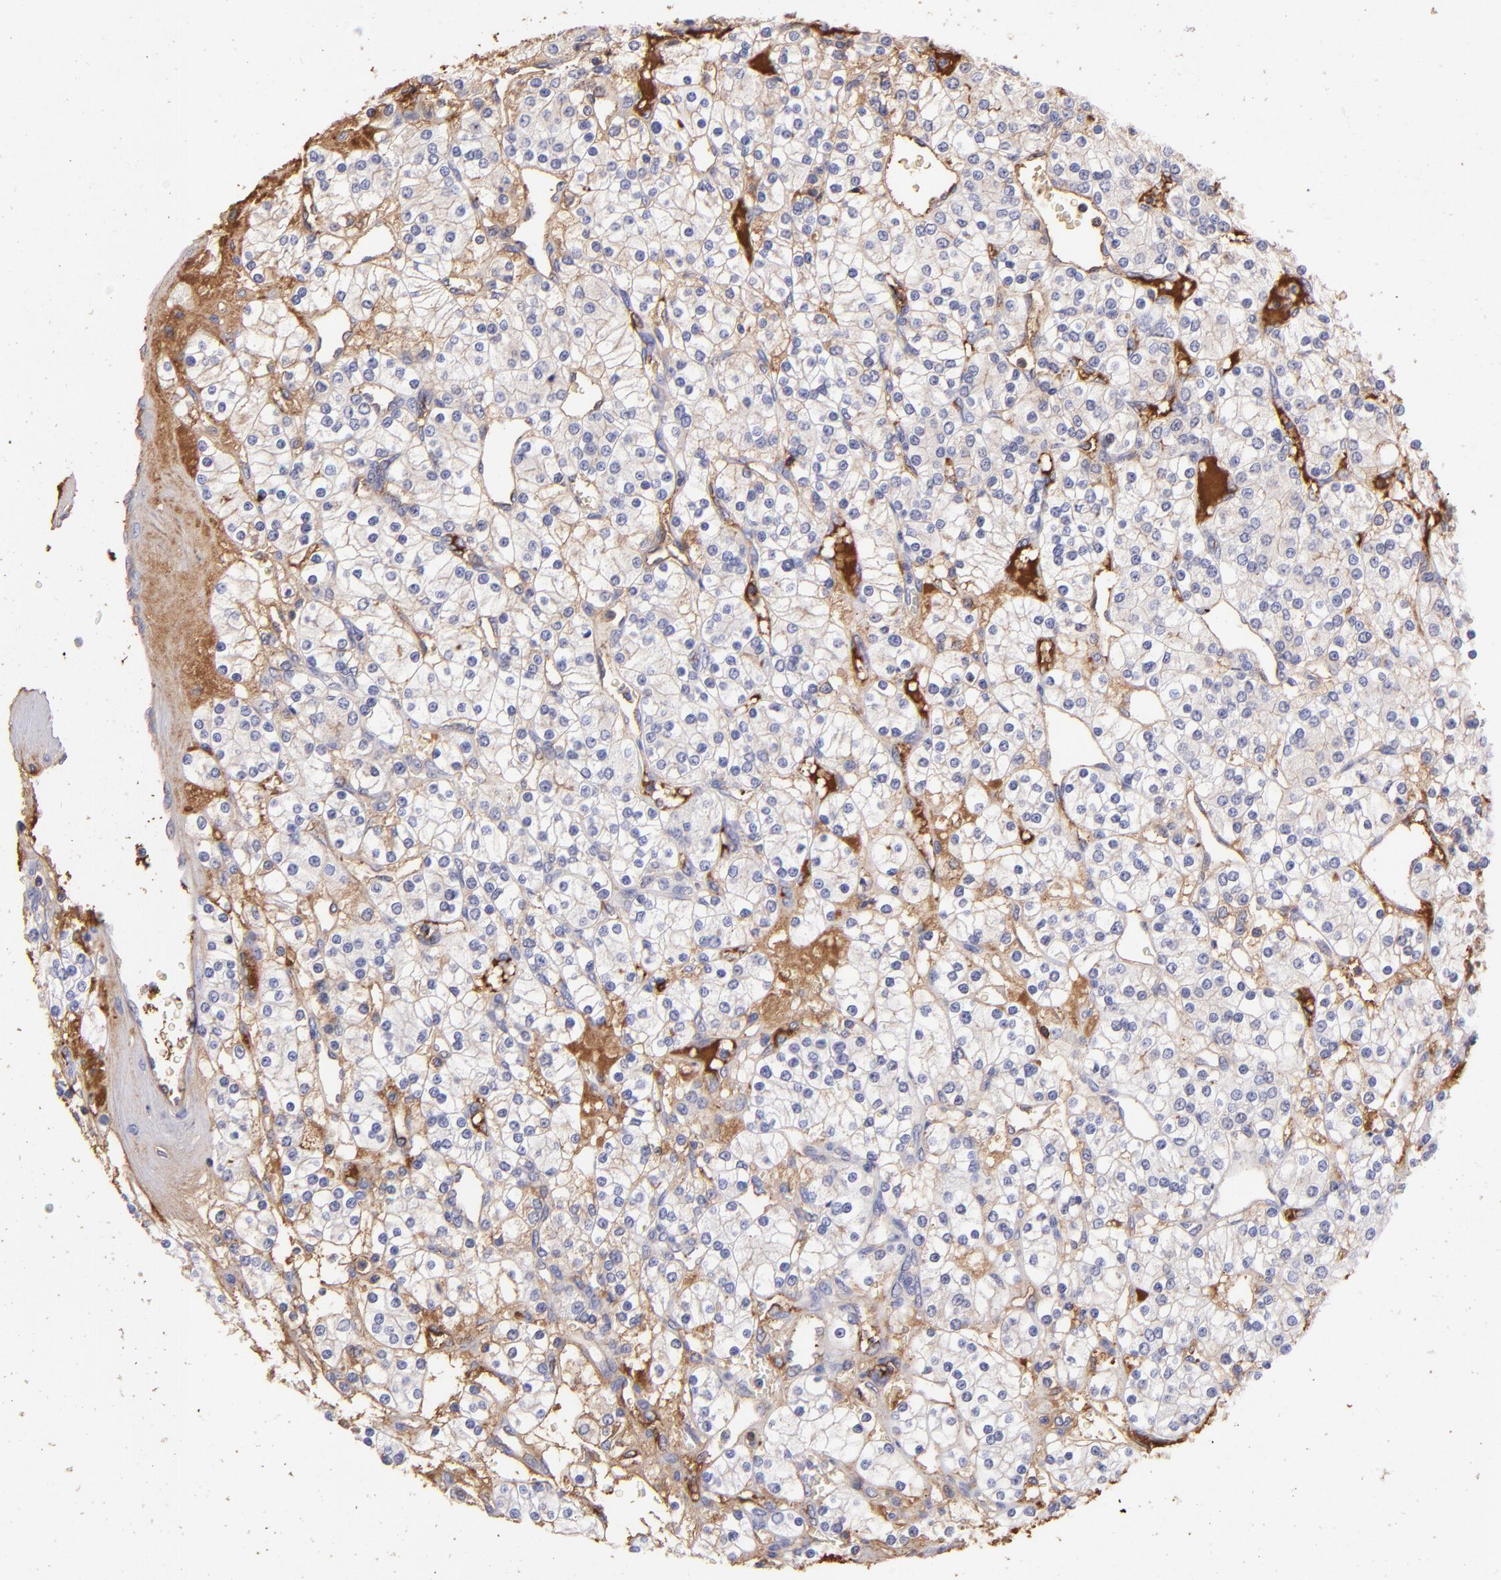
{"staining": {"intensity": "negative", "quantity": "none", "location": "none"}, "tissue": "renal cancer", "cell_type": "Tumor cells", "image_type": "cancer", "snomed": [{"axis": "morphology", "description": "Adenocarcinoma, NOS"}, {"axis": "topography", "description": "Kidney"}], "caption": "Immunohistochemistry (IHC) of renal adenocarcinoma demonstrates no staining in tumor cells.", "gene": "FGB", "patient": {"sex": "female", "age": 62}}